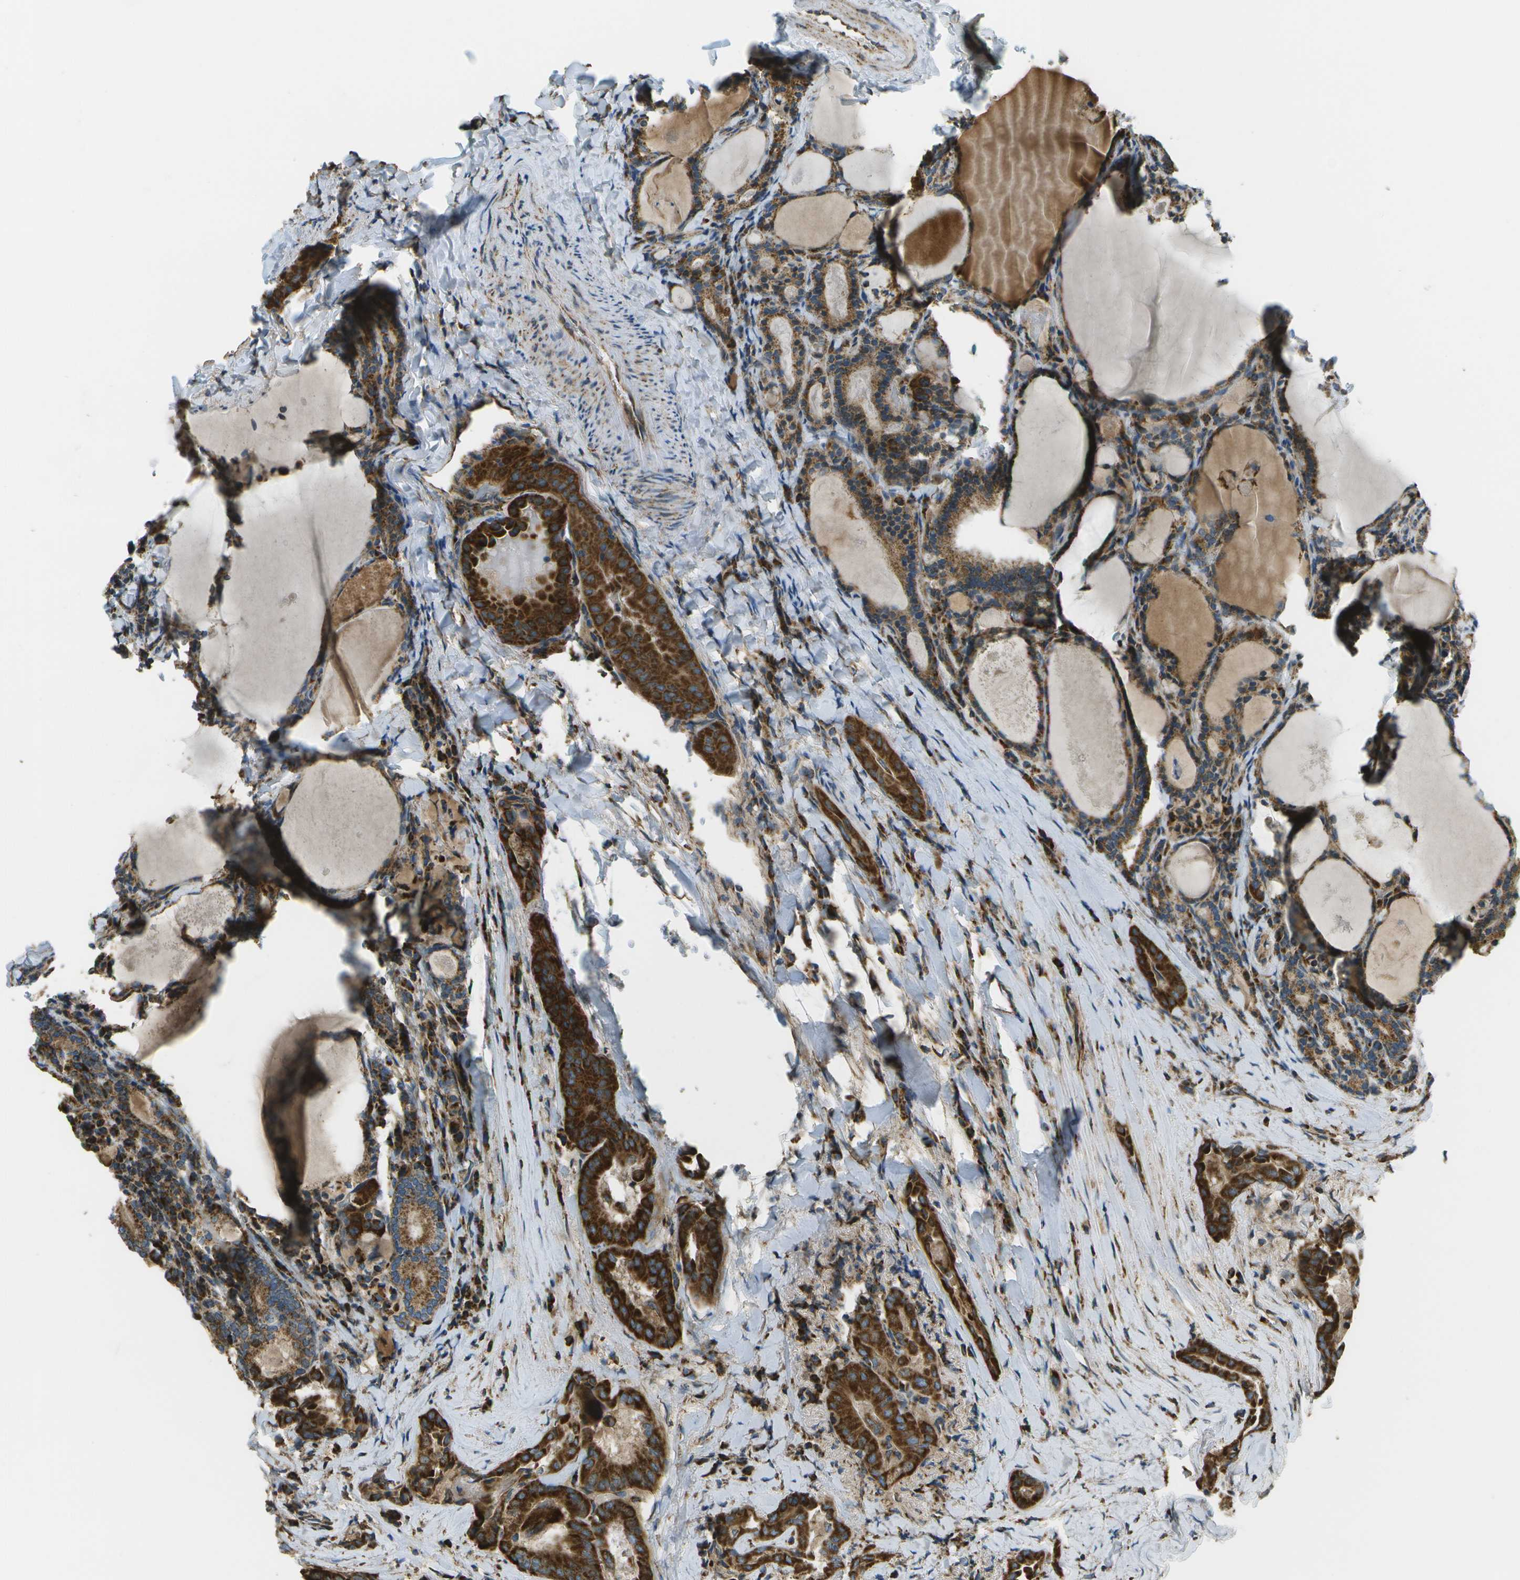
{"staining": {"intensity": "strong", "quantity": ">75%", "location": "cytoplasmic/membranous"}, "tissue": "thyroid cancer", "cell_type": "Tumor cells", "image_type": "cancer", "snomed": [{"axis": "morphology", "description": "Papillary adenocarcinoma, NOS"}, {"axis": "topography", "description": "Thyroid gland"}], "caption": "Brown immunohistochemical staining in thyroid papillary adenocarcinoma shows strong cytoplasmic/membranous expression in about >75% of tumor cells. (Brightfield microscopy of DAB IHC at high magnification).", "gene": "NRK", "patient": {"sex": "female", "age": 42}}